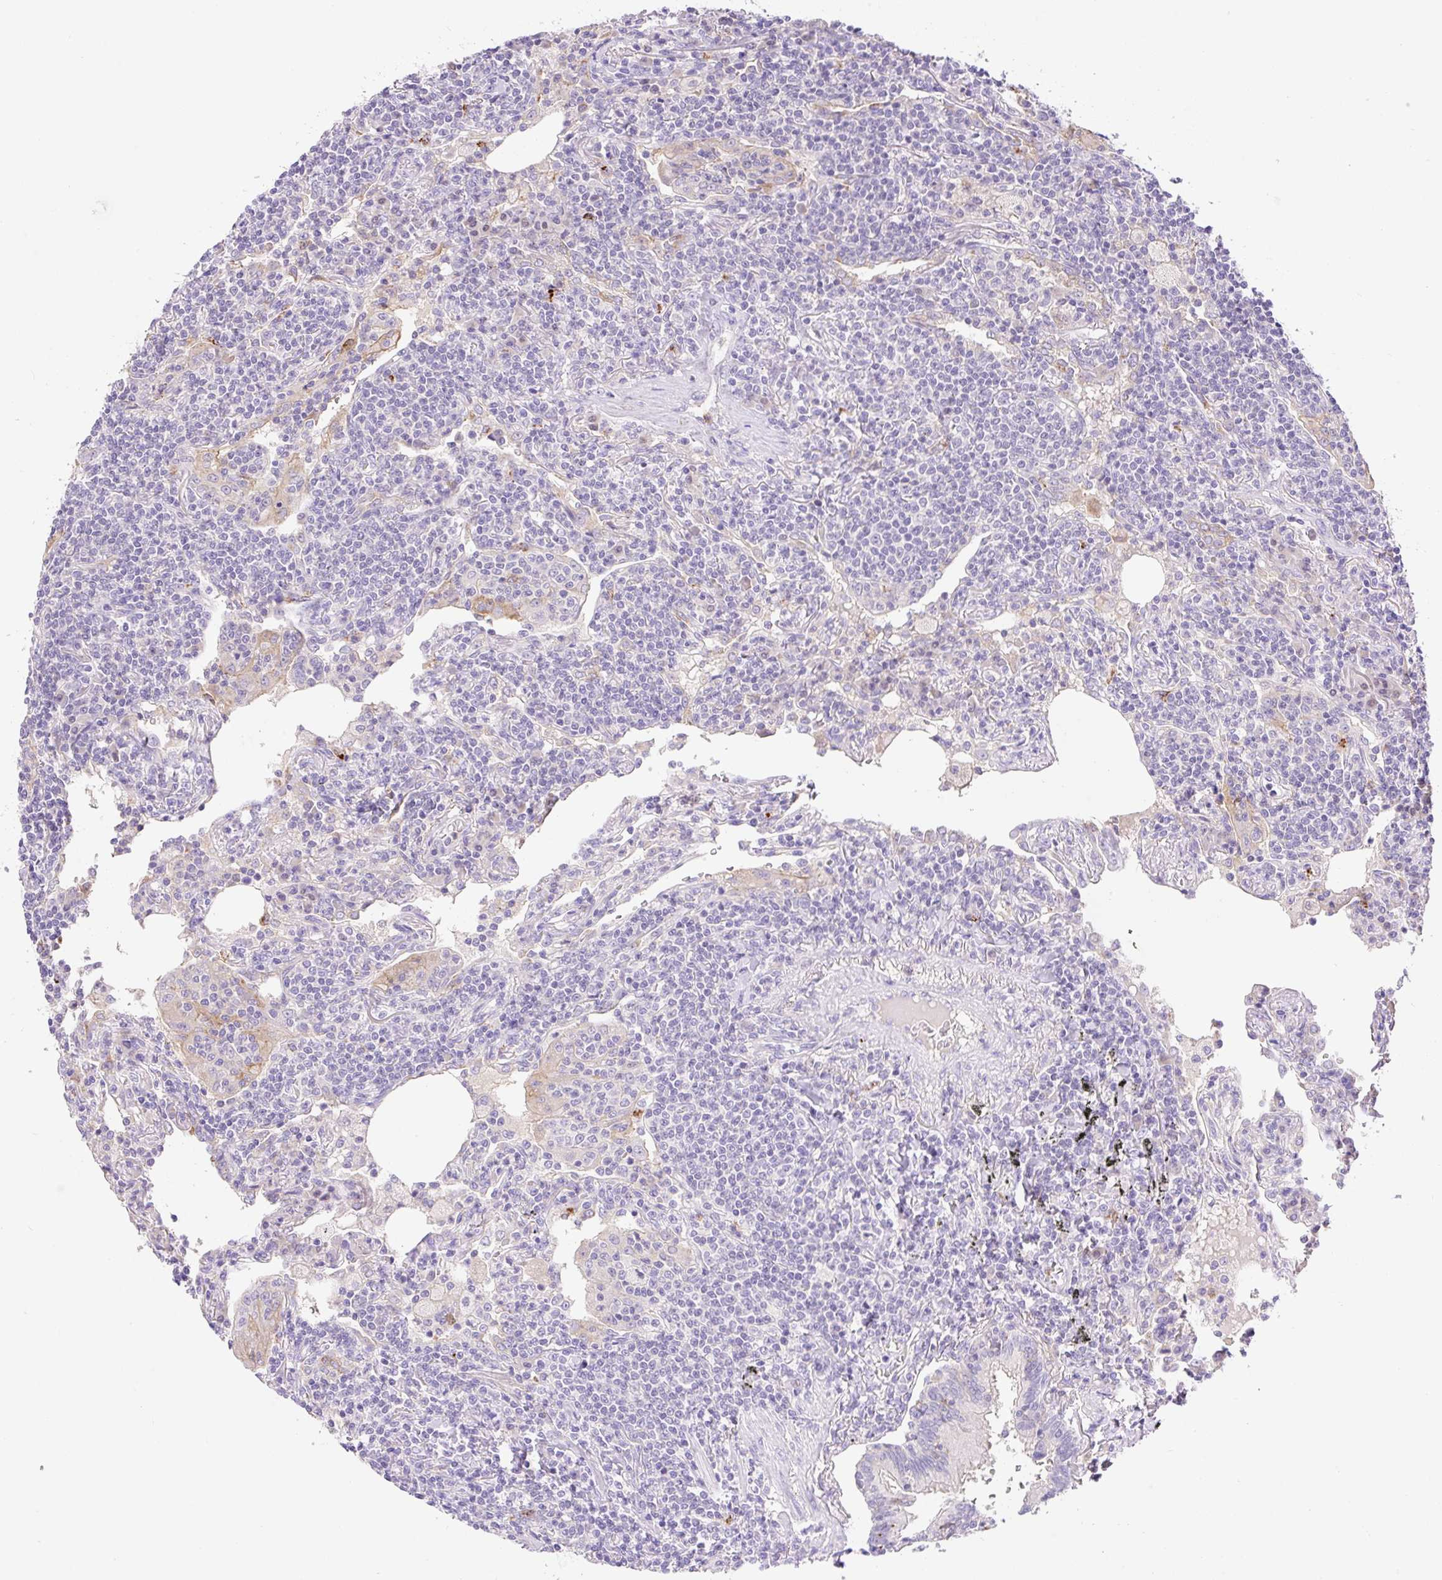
{"staining": {"intensity": "negative", "quantity": "none", "location": "none"}, "tissue": "lymphoma", "cell_type": "Tumor cells", "image_type": "cancer", "snomed": [{"axis": "morphology", "description": "Malignant lymphoma, non-Hodgkin's type, Low grade"}, {"axis": "topography", "description": "Lung"}], "caption": "High magnification brightfield microscopy of lymphoma stained with DAB (3,3'-diaminobenzidine) (brown) and counterstained with hematoxylin (blue): tumor cells show no significant staining.", "gene": "TDRD15", "patient": {"sex": "female", "age": 71}}